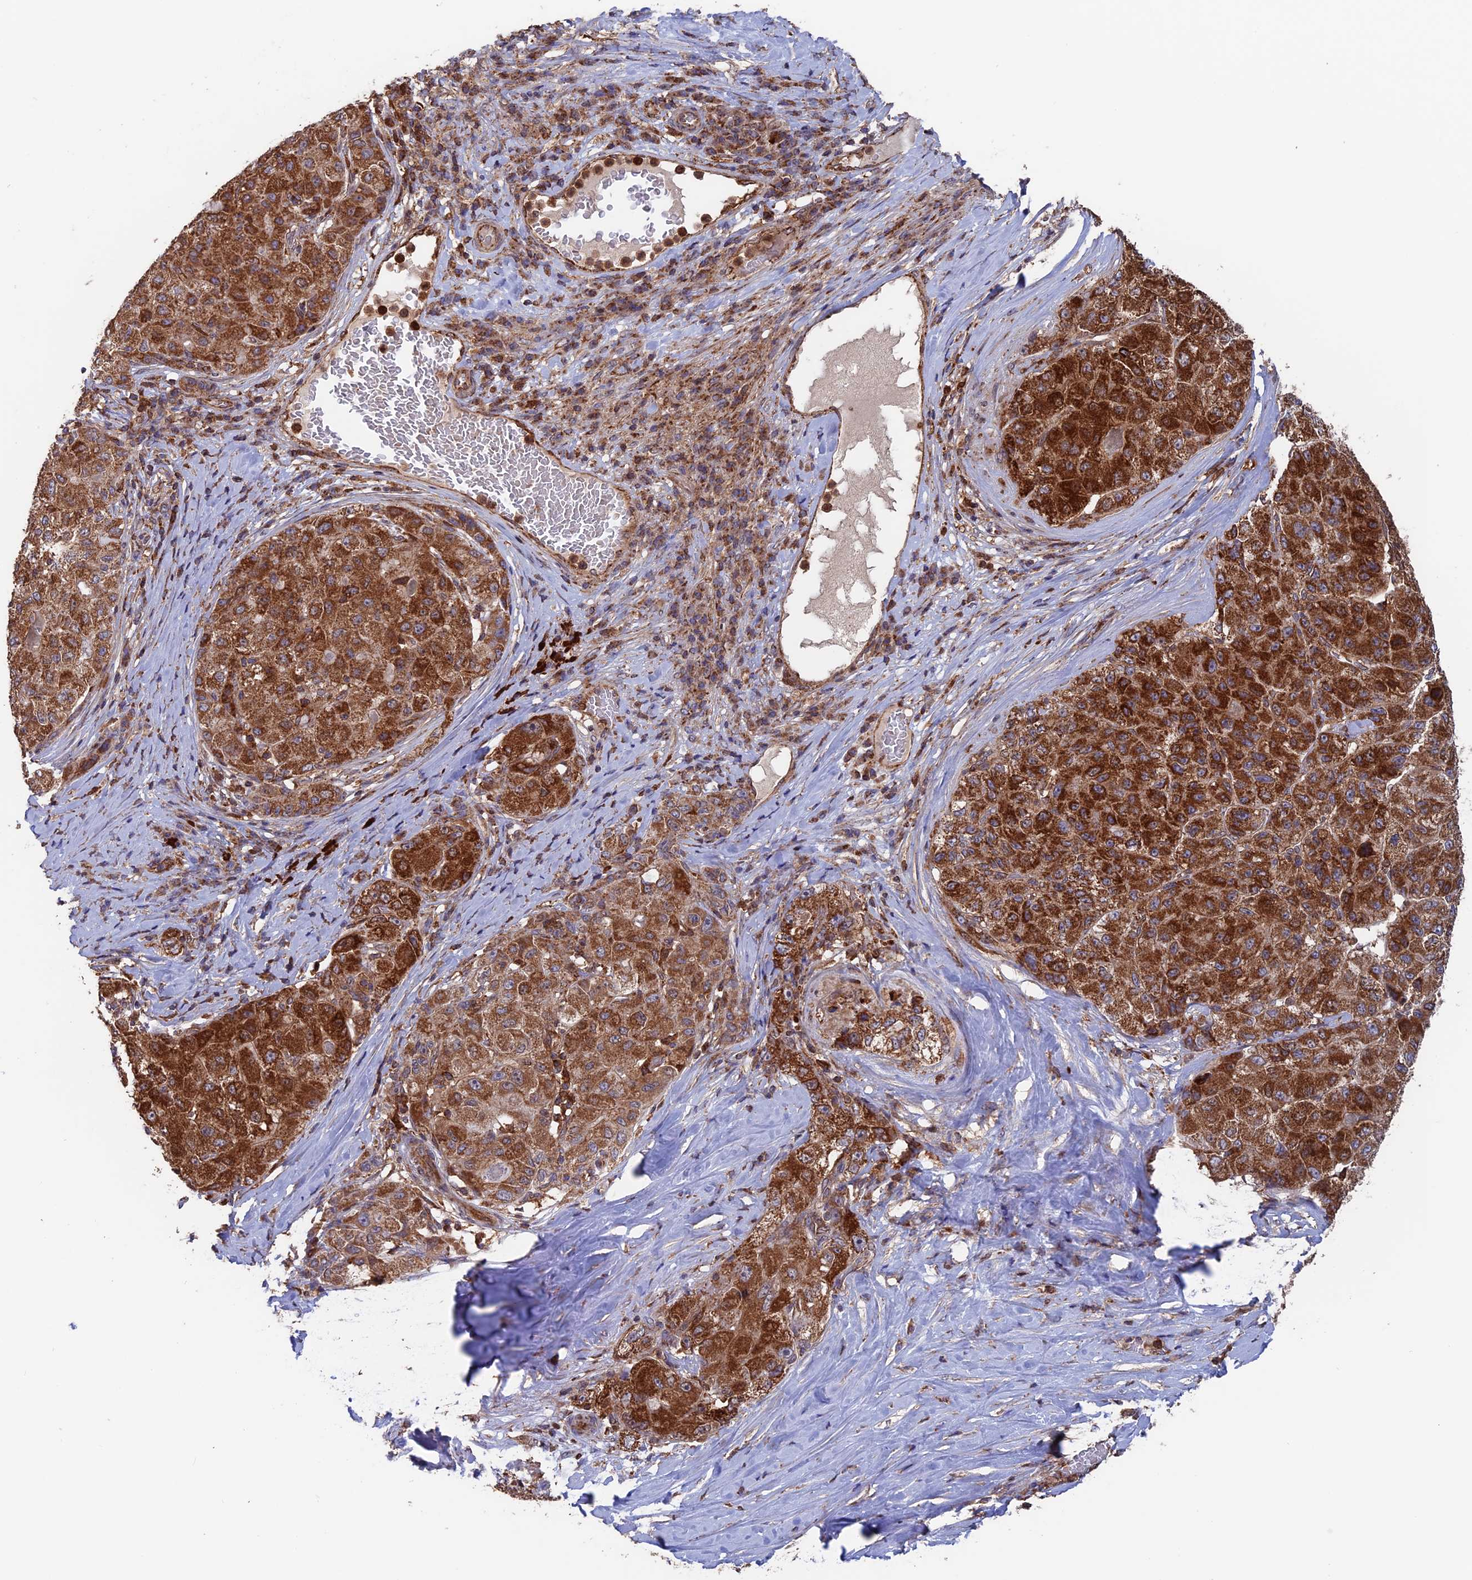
{"staining": {"intensity": "strong", "quantity": ">75%", "location": "cytoplasmic/membranous"}, "tissue": "liver cancer", "cell_type": "Tumor cells", "image_type": "cancer", "snomed": [{"axis": "morphology", "description": "Carcinoma, Hepatocellular, NOS"}, {"axis": "topography", "description": "Liver"}], "caption": "Protein expression analysis of liver cancer (hepatocellular carcinoma) displays strong cytoplasmic/membranous staining in approximately >75% of tumor cells.", "gene": "DTYMK", "patient": {"sex": "male", "age": 80}}